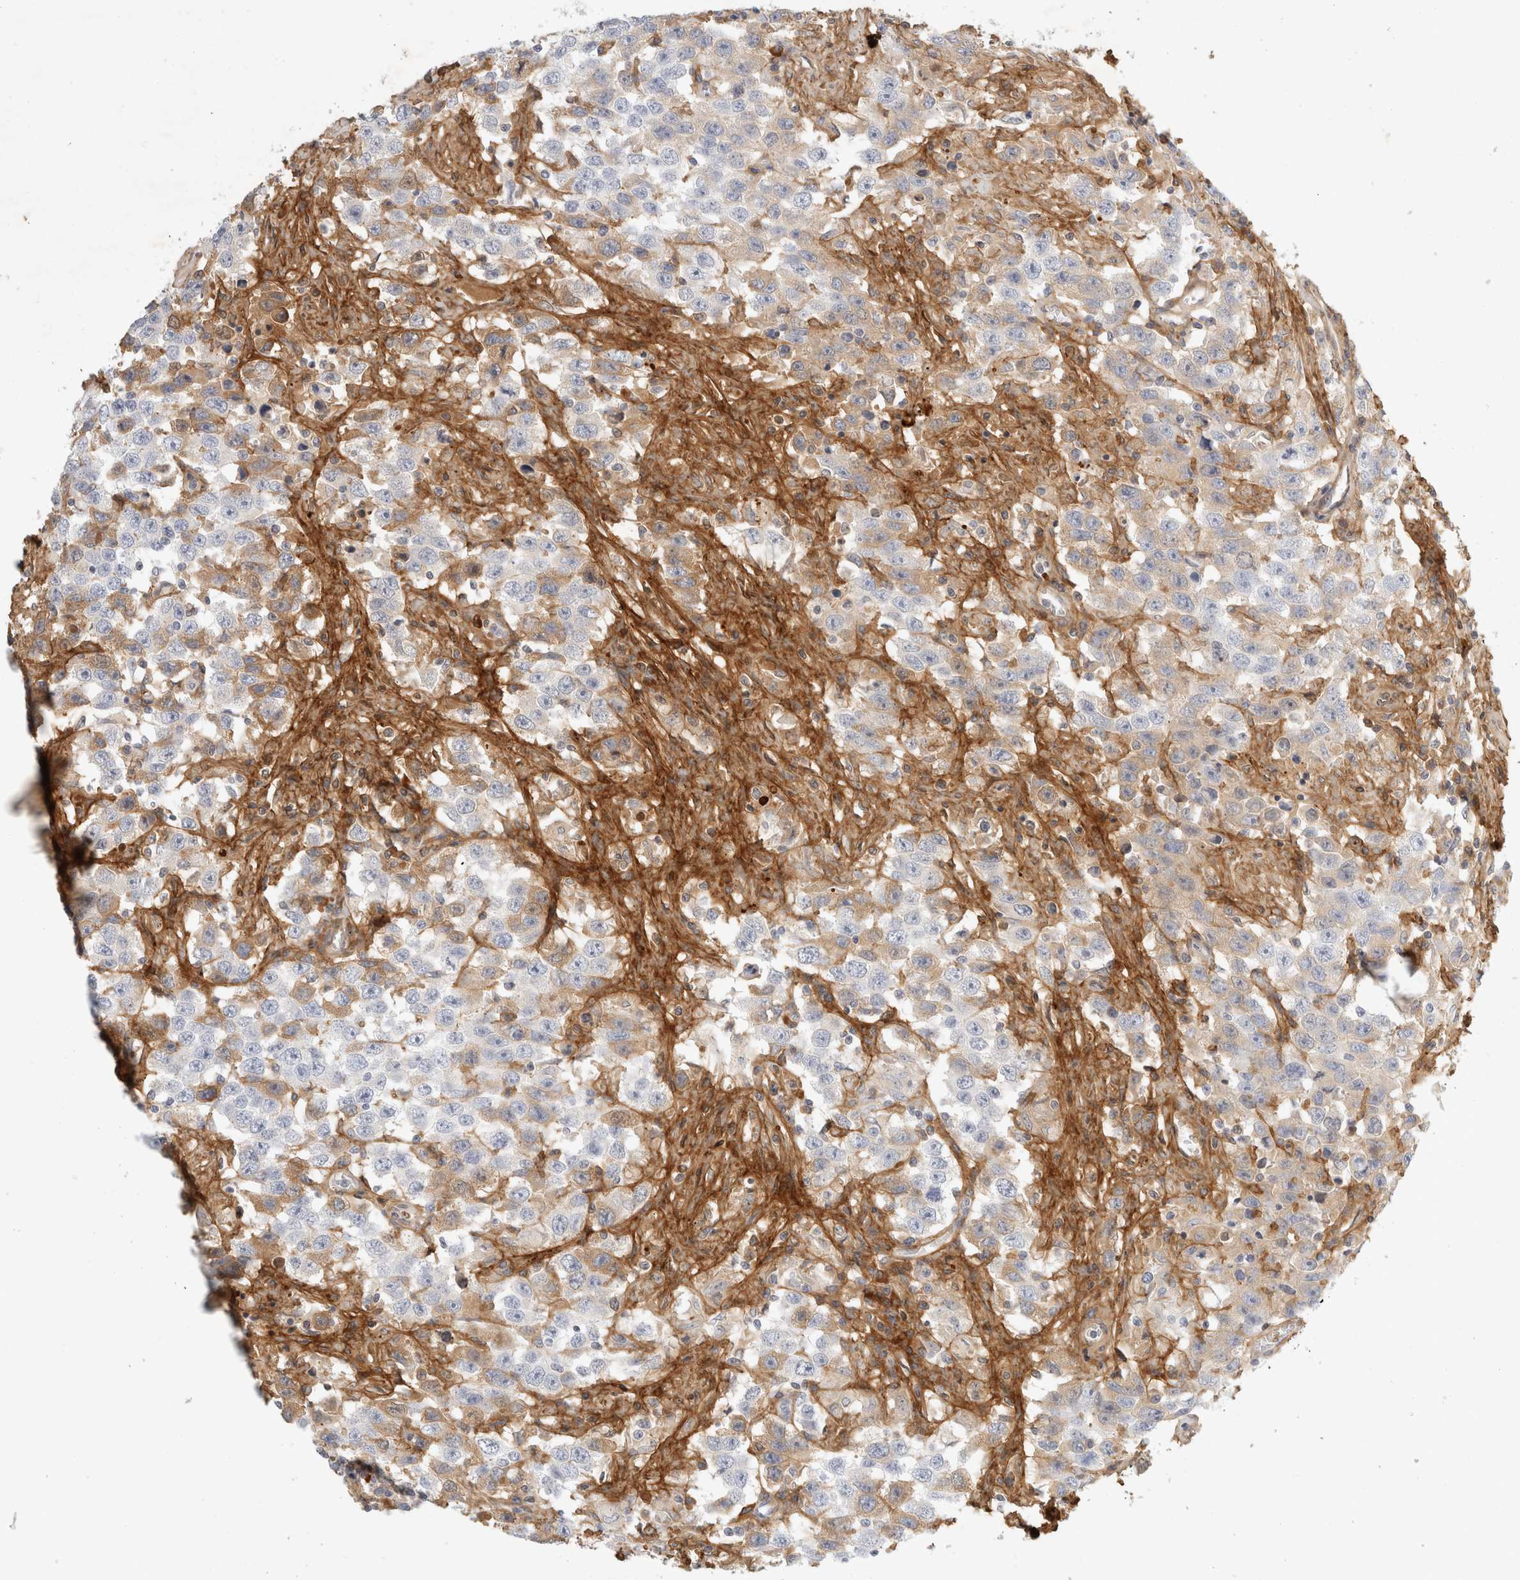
{"staining": {"intensity": "weak", "quantity": "<25%", "location": "cytoplasmic/membranous"}, "tissue": "testis cancer", "cell_type": "Tumor cells", "image_type": "cancer", "snomed": [{"axis": "morphology", "description": "Seminoma, NOS"}, {"axis": "topography", "description": "Testis"}], "caption": "Immunohistochemistry (IHC) image of testis seminoma stained for a protein (brown), which exhibits no staining in tumor cells. The staining is performed using DAB (3,3'-diaminobenzidine) brown chromogen with nuclei counter-stained in using hematoxylin.", "gene": "FGL2", "patient": {"sex": "male", "age": 41}}